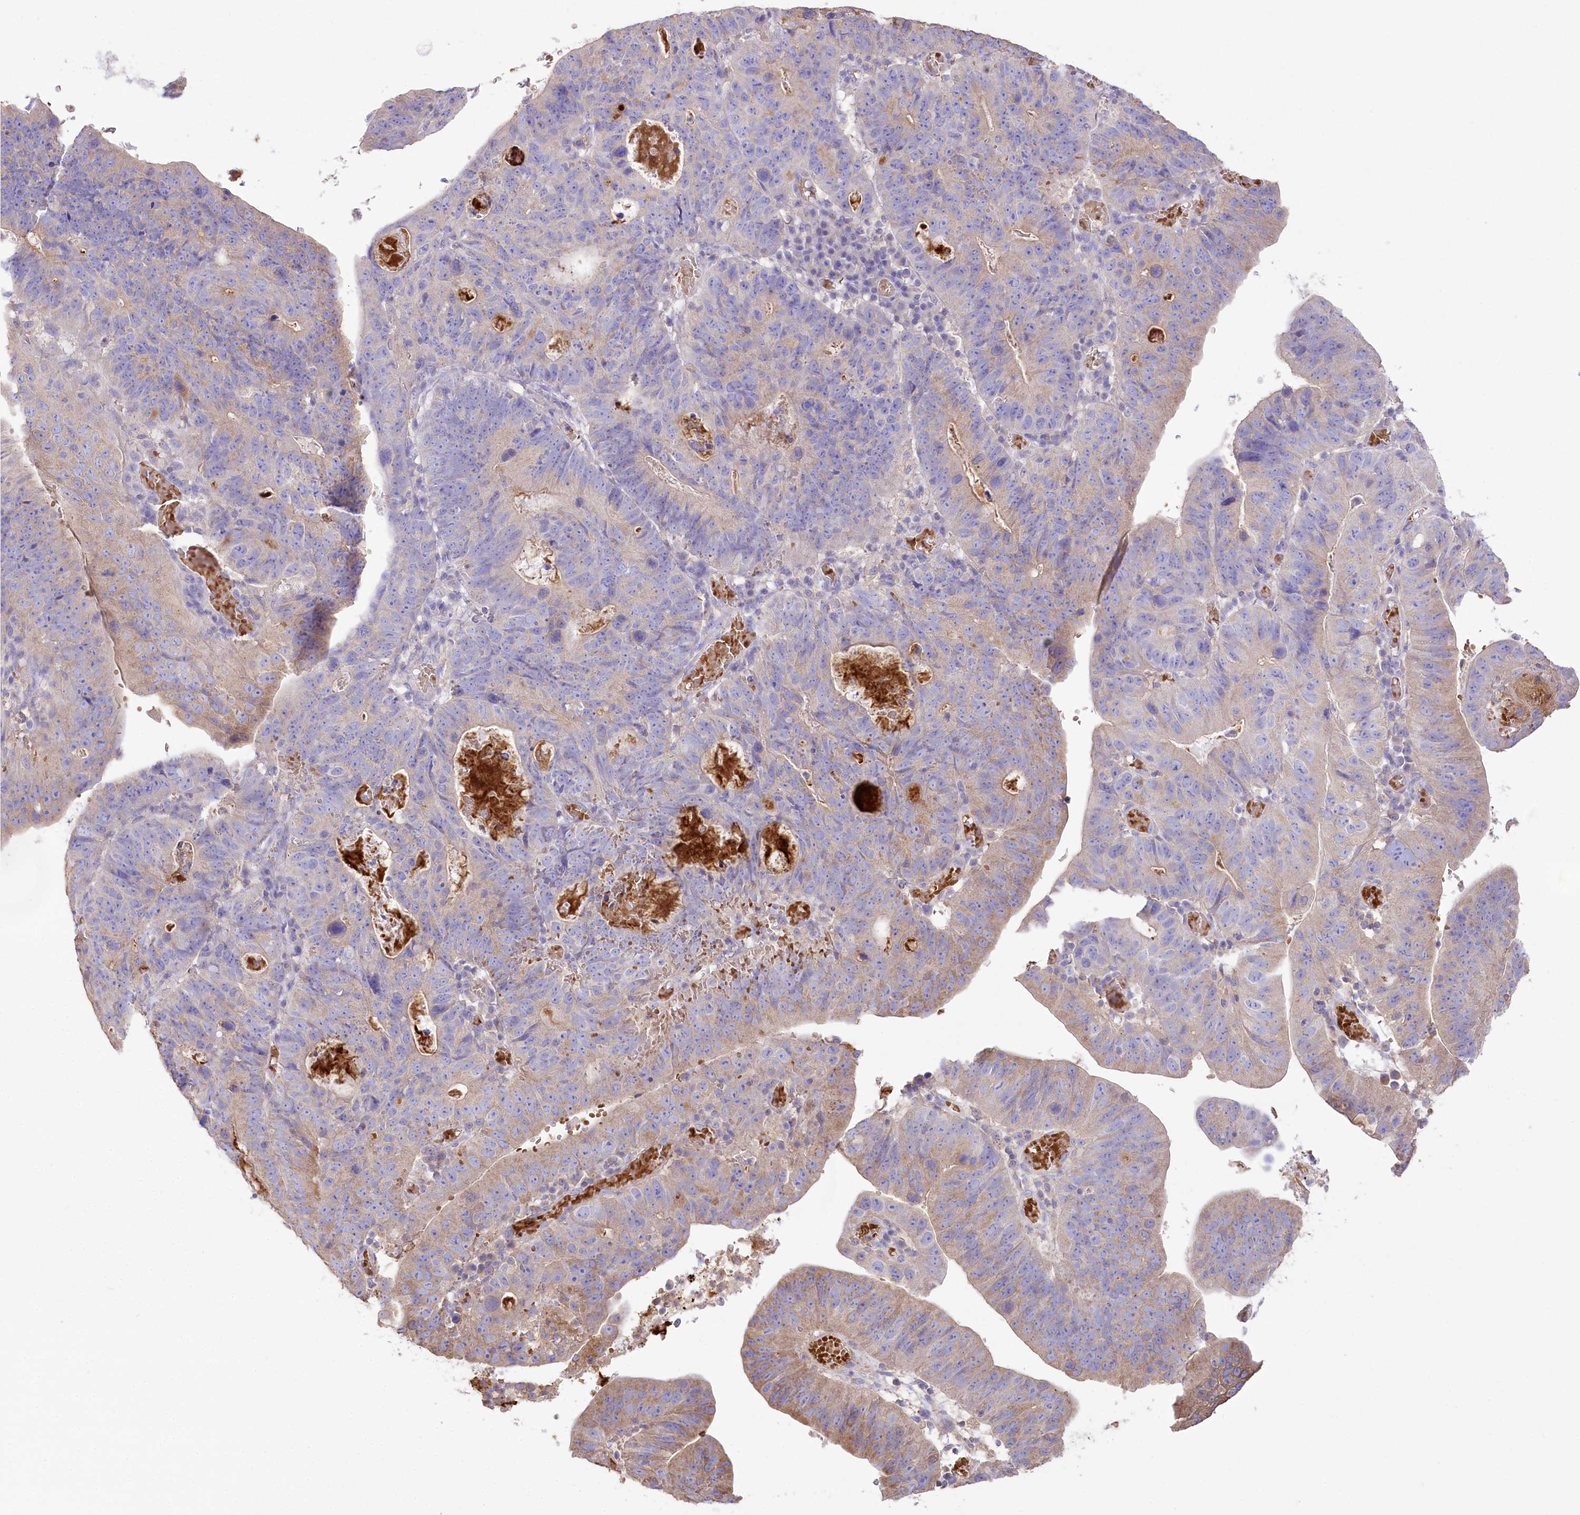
{"staining": {"intensity": "weak", "quantity": "25%-75%", "location": "cytoplasmic/membranous"}, "tissue": "stomach cancer", "cell_type": "Tumor cells", "image_type": "cancer", "snomed": [{"axis": "morphology", "description": "Adenocarcinoma, NOS"}, {"axis": "topography", "description": "Stomach"}], "caption": "IHC of adenocarcinoma (stomach) displays low levels of weak cytoplasmic/membranous expression in approximately 25%-75% of tumor cells.", "gene": "PRSS53", "patient": {"sex": "male", "age": 59}}